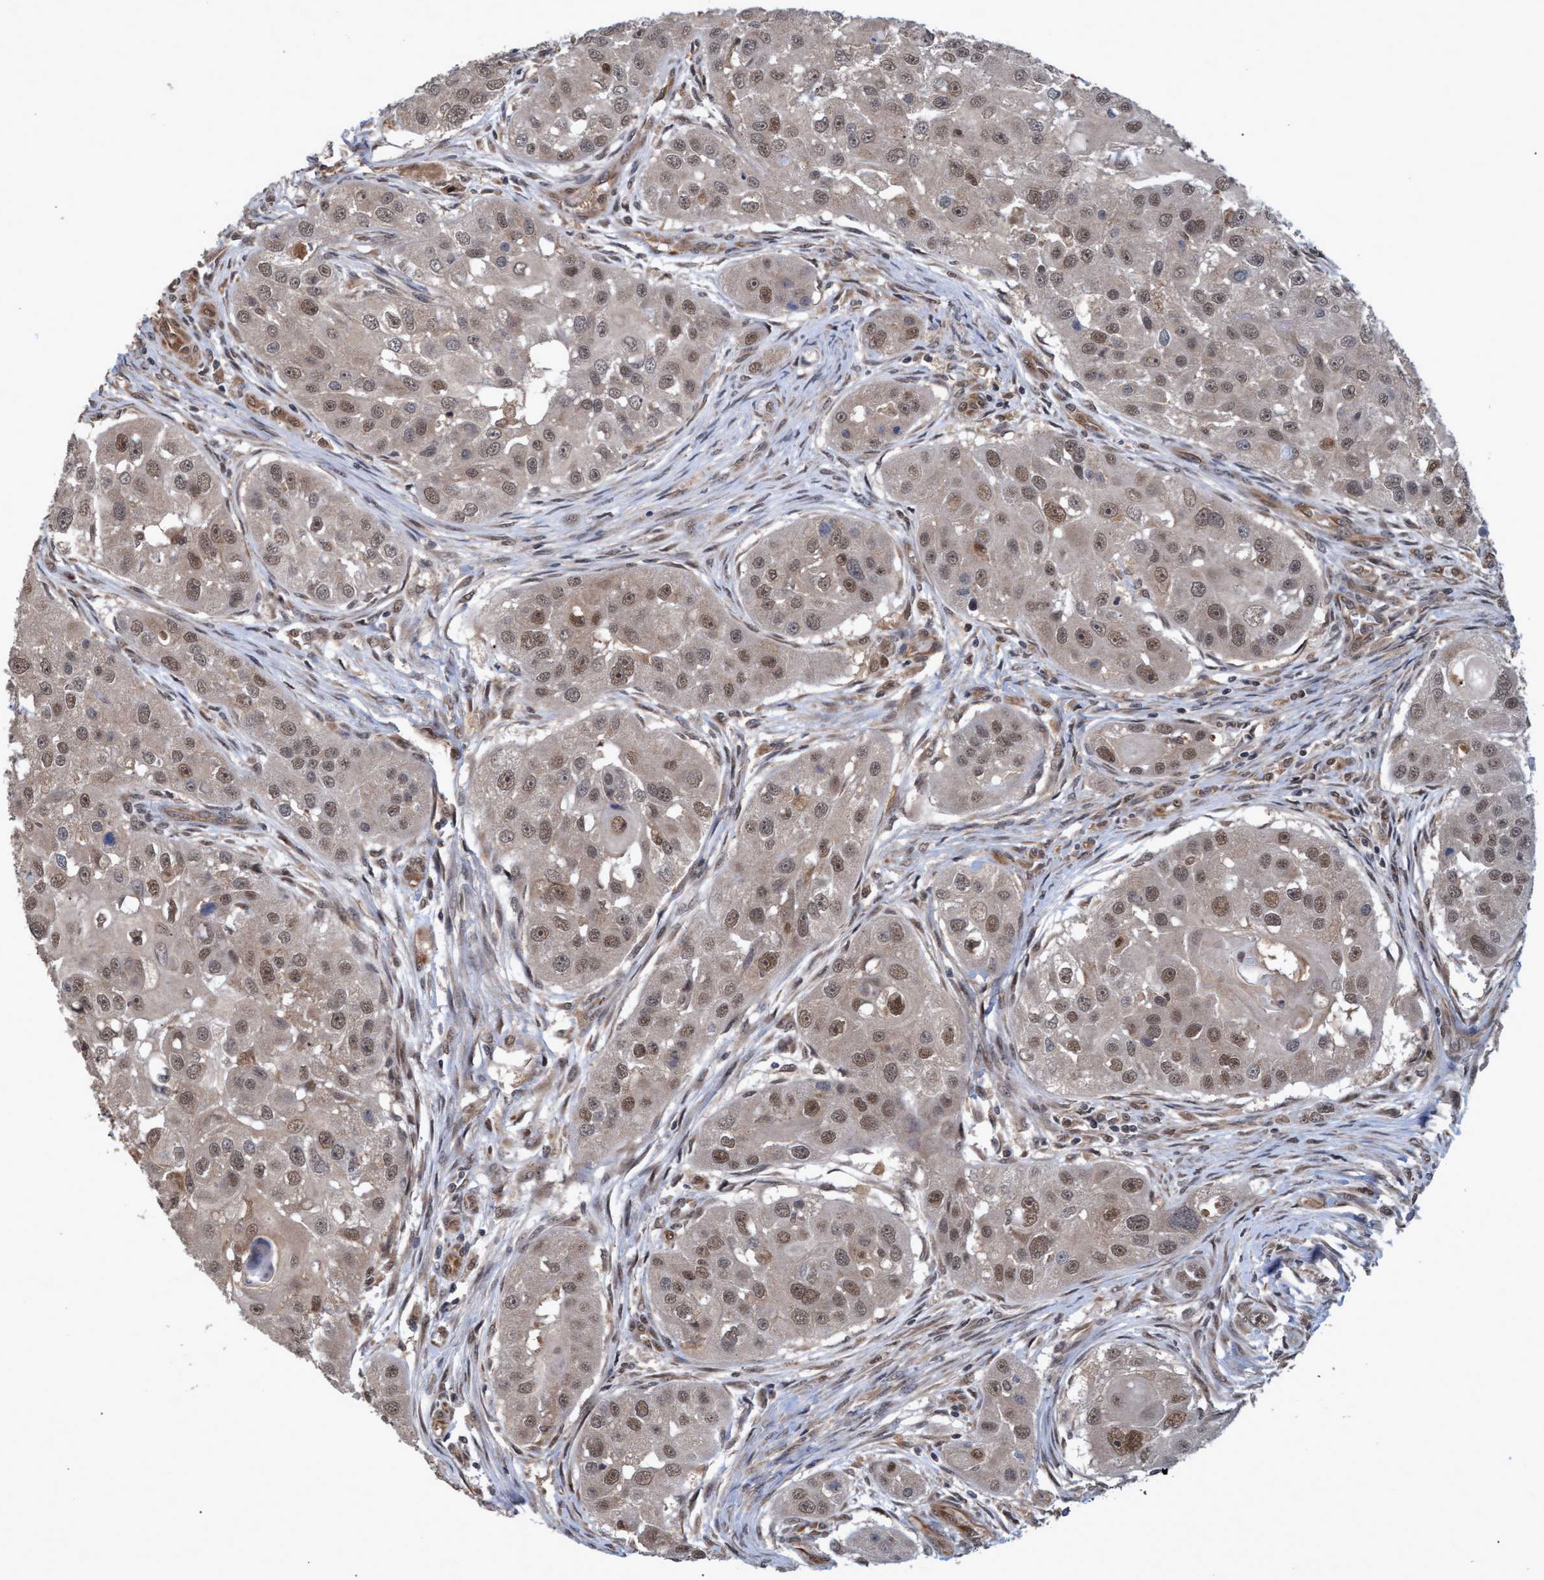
{"staining": {"intensity": "weak", "quantity": ">75%", "location": "cytoplasmic/membranous,nuclear"}, "tissue": "head and neck cancer", "cell_type": "Tumor cells", "image_type": "cancer", "snomed": [{"axis": "morphology", "description": "Normal tissue, NOS"}, {"axis": "morphology", "description": "Squamous cell carcinoma, NOS"}, {"axis": "topography", "description": "Skeletal muscle"}, {"axis": "topography", "description": "Head-Neck"}], "caption": "Immunohistochemical staining of squamous cell carcinoma (head and neck) shows weak cytoplasmic/membranous and nuclear protein positivity in about >75% of tumor cells.", "gene": "PSMB6", "patient": {"sex": "male", "age": 51}}